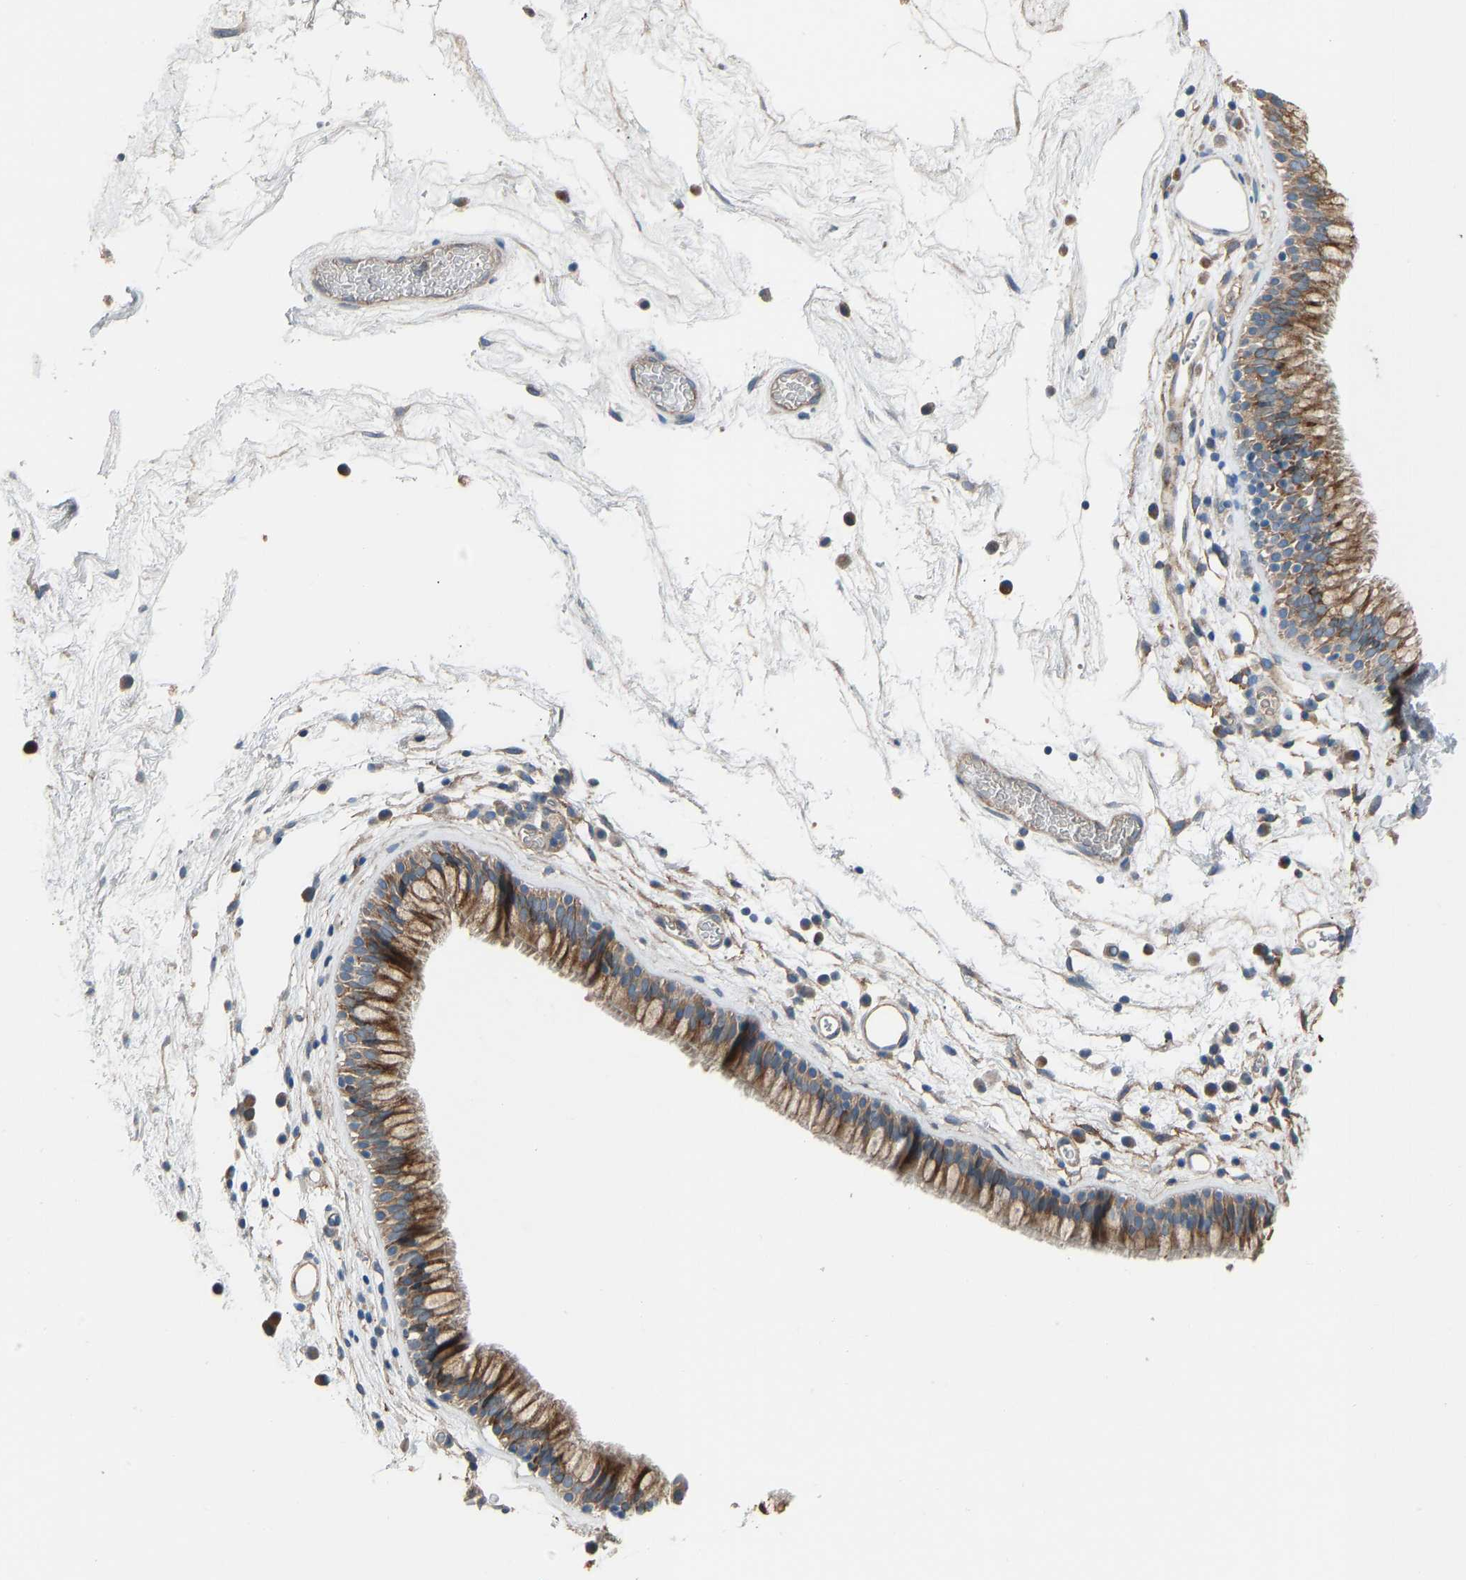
{"staining": {"intensity": "strong", "quantity": ">75%", "location": "cytoplasmic/membranous"}, "tissue": "nasopharynx", "cell_type": "Respiratory epithelial cells", "image_type": "normal", "snomed": [{"axis": "morphology", "description": "Normal tissue, NOS"}, {"axis": "morphology", "description": "Inflammation, NOS"}, {"axis": "topography", "description": "Nasopharynx"}], "caption": "Respiratory epithelial cells demonstrate high levels of strong cytoplasmic/membranous expression in approximately >75% of cells in benign human nasopharynx. (brown staining indicates protein expression, while blue staining denotes nuclei).", "gene": "TGFBR3", "patient": {"sex": "male", "age": 48}}